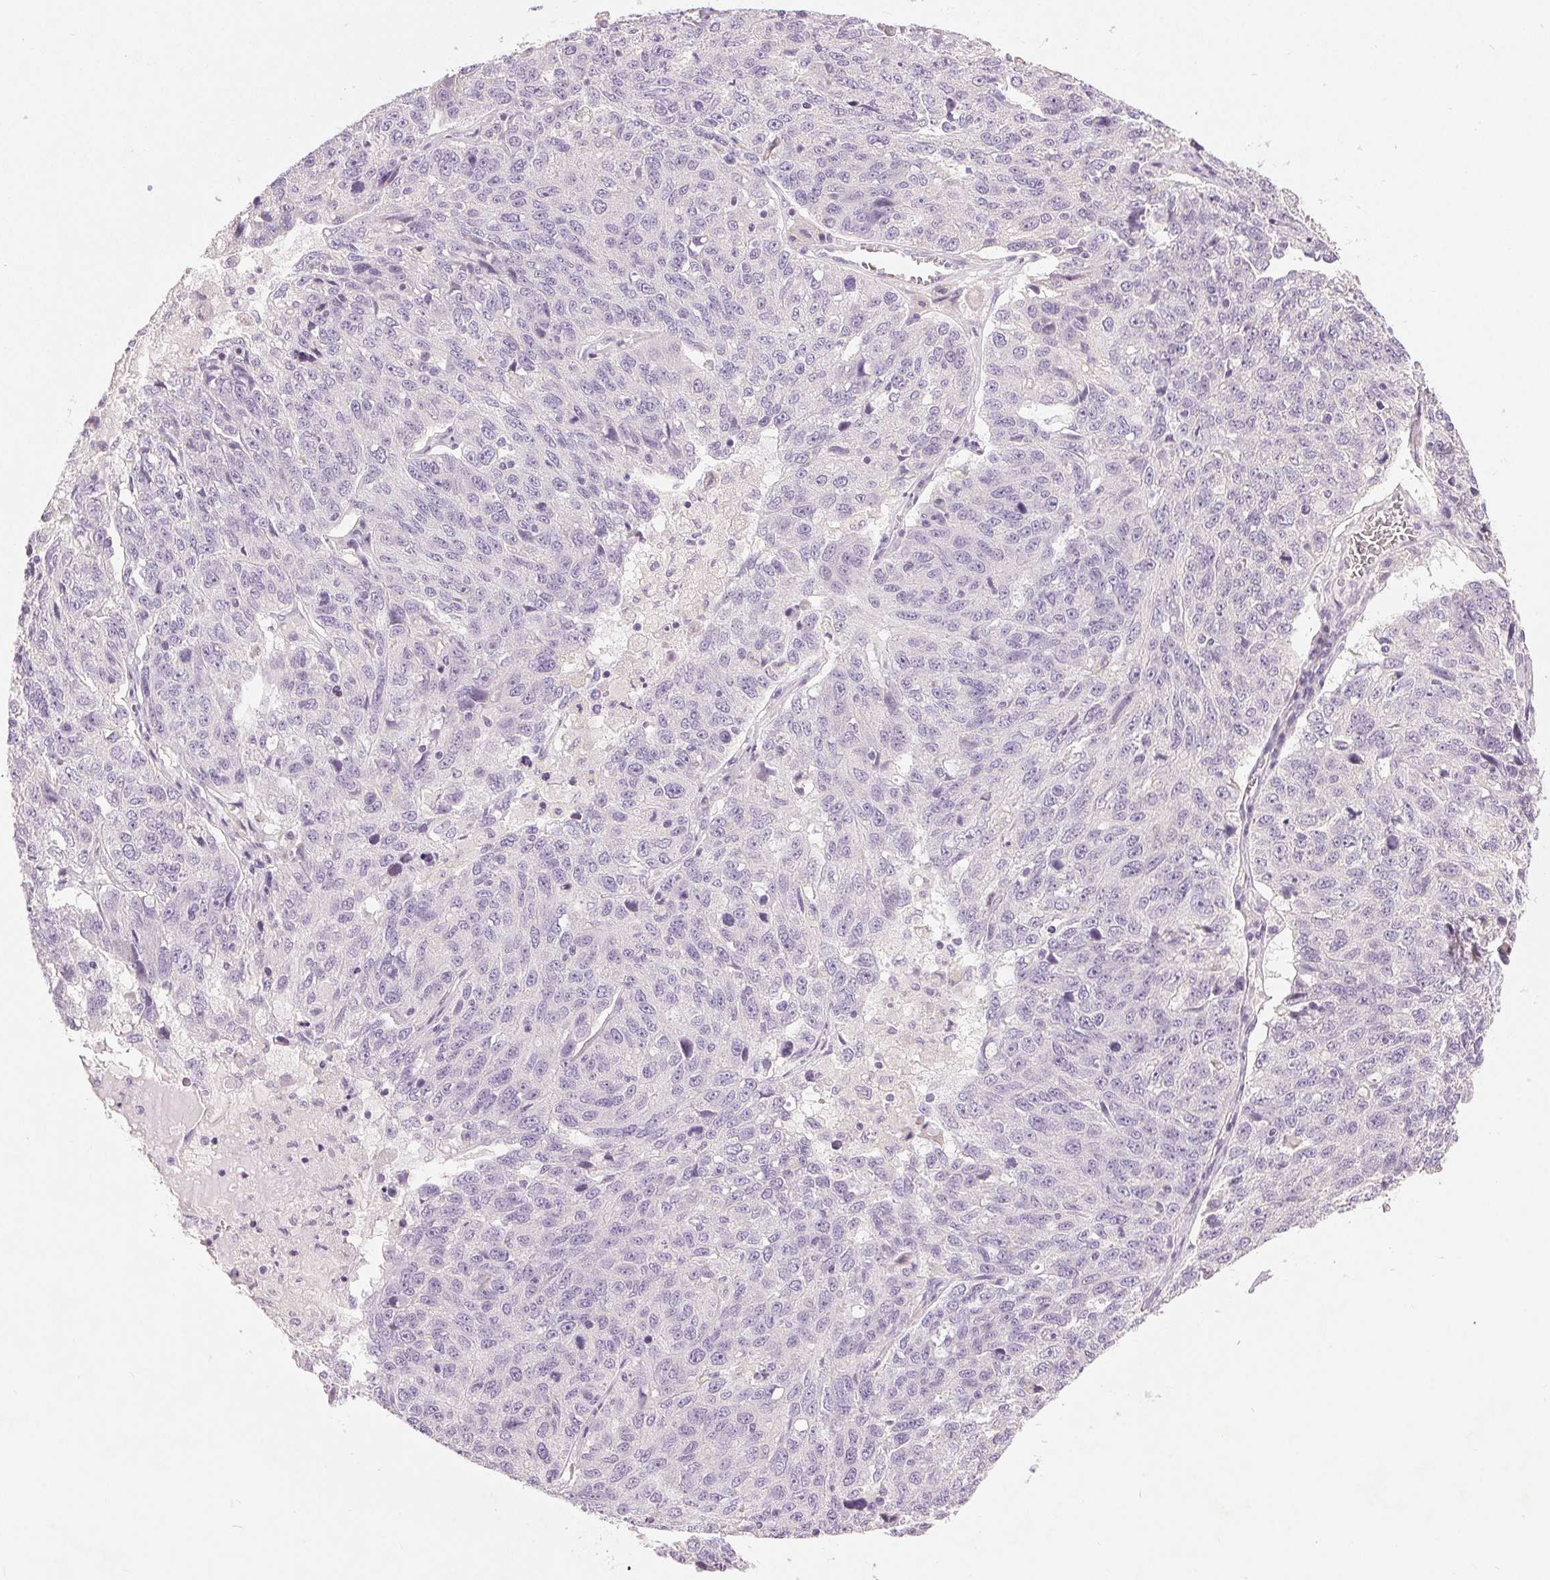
{"staining": {"intensity": "negative", "quantity": "none", "location": "none"}, "tissue": "ovarian cancer", "cell_type": "Tumor cells", "image_type": "cancer", "snomed": [{"axis": "morphology", "description": "Cystadenocarcinoma, serous, NOS"}, {"axis": "topography", "description": "Ovary"}], "caption": "Immunohistochemistry micrograph of neoplastic tissue: ovarian serous cystadenocarcinoma stained with DAB exhibits no significant protein staining in tumor cells. (Brightfield microscopy of DAB immunohistochemistry at high magnification).", "gene": "DSG3", "patient": {"sex": "female", "age": 71}}